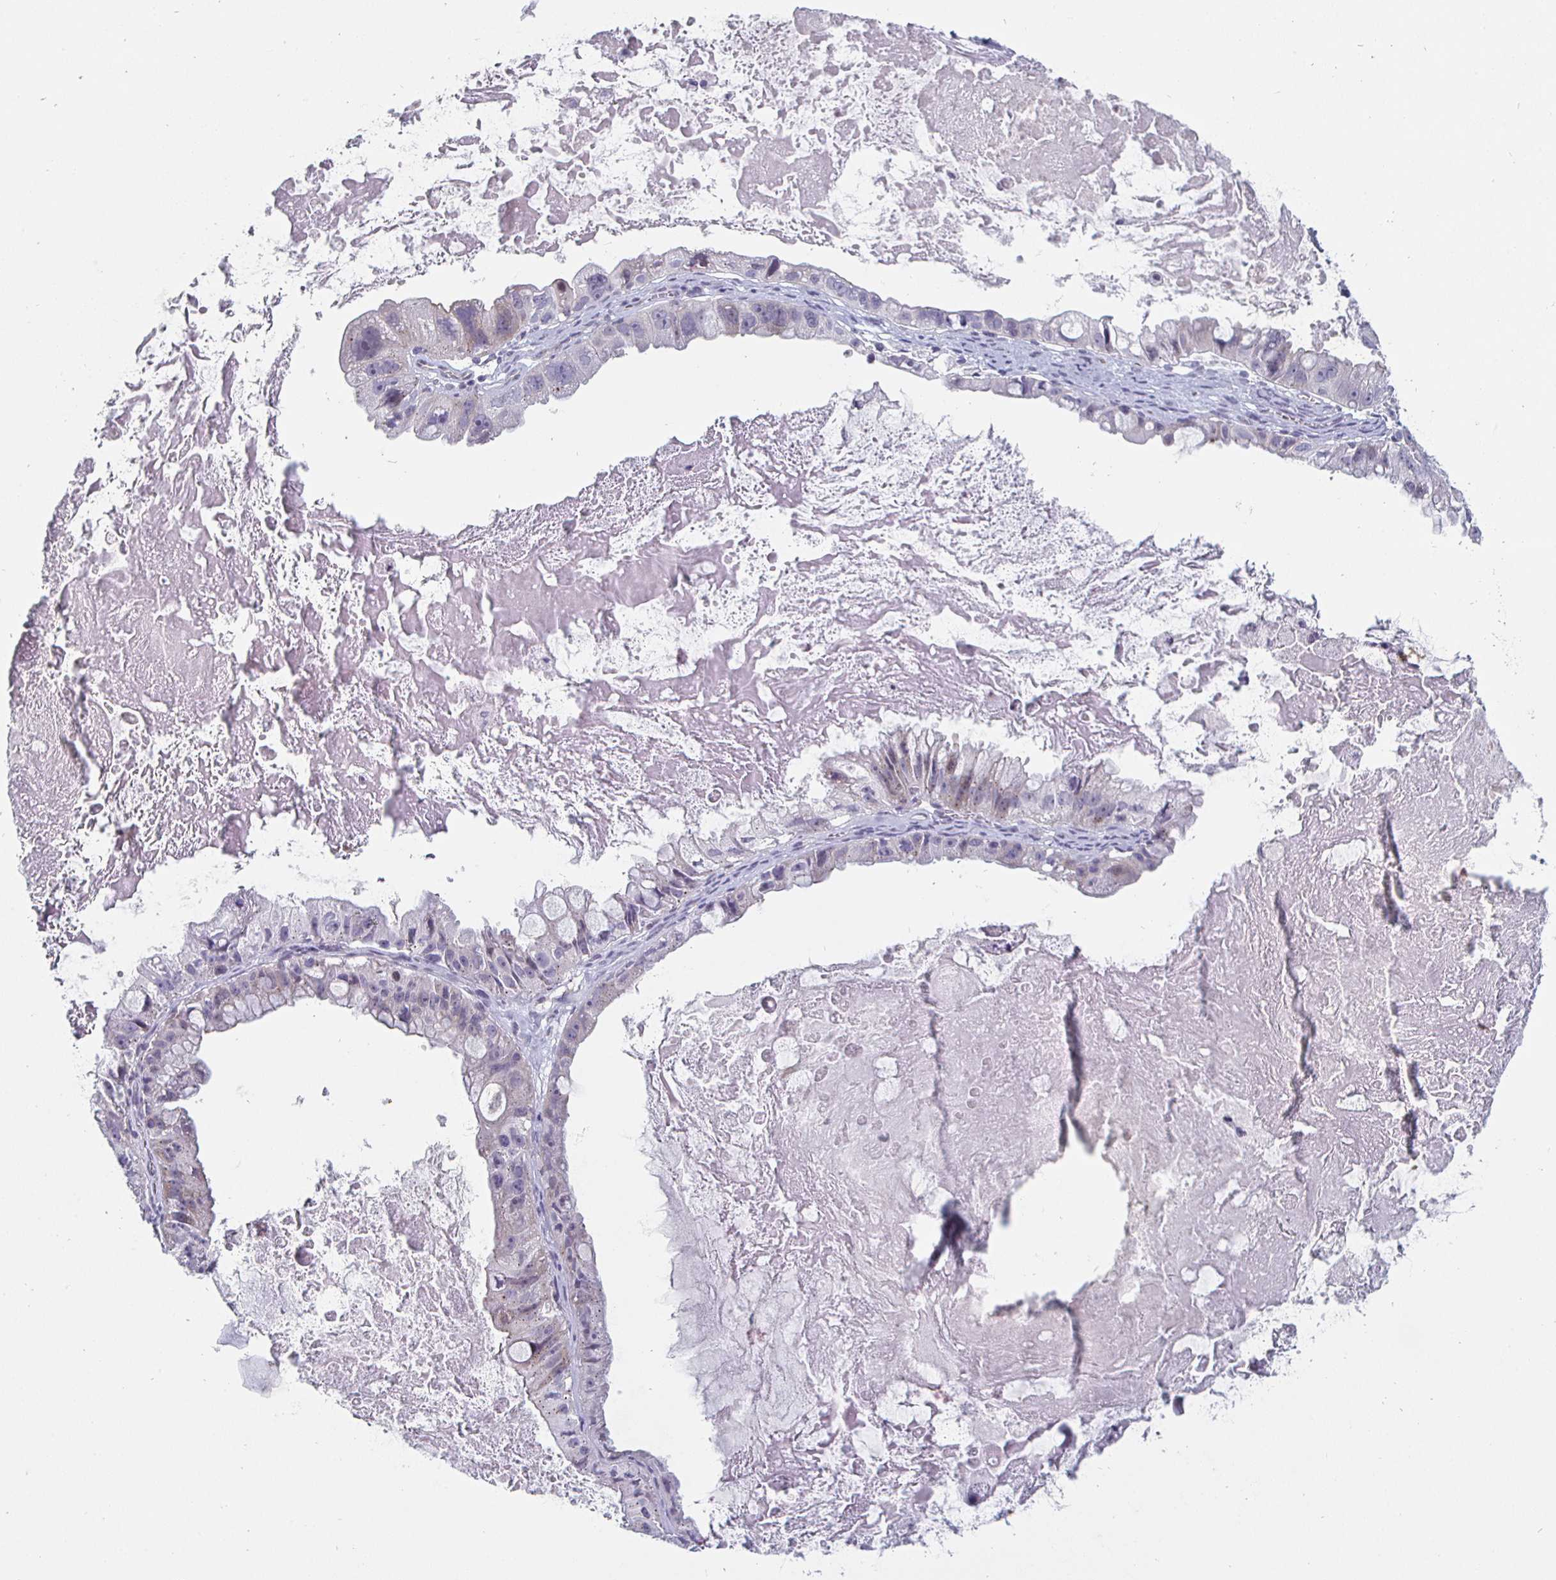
{"staining": {"intensity": "negative", "quantity": "none", "location": "none"}, "tissue": "ovarian cancer", "cell_type": "Tumor cells", "image_type": "cancer", "snomed": [{"axis": "morphology", "description": "Cystadenocarcinoma, mucinous, NOS"}, {"axis": "topography", "description": "Ovary"}], "caption": "IHC of human mucinous cystadenocarcinoma (ovarian) shows no staining in tumor cells.", "gene": "DMRTB1", "patient": {"sex": "female", "age": 61}}